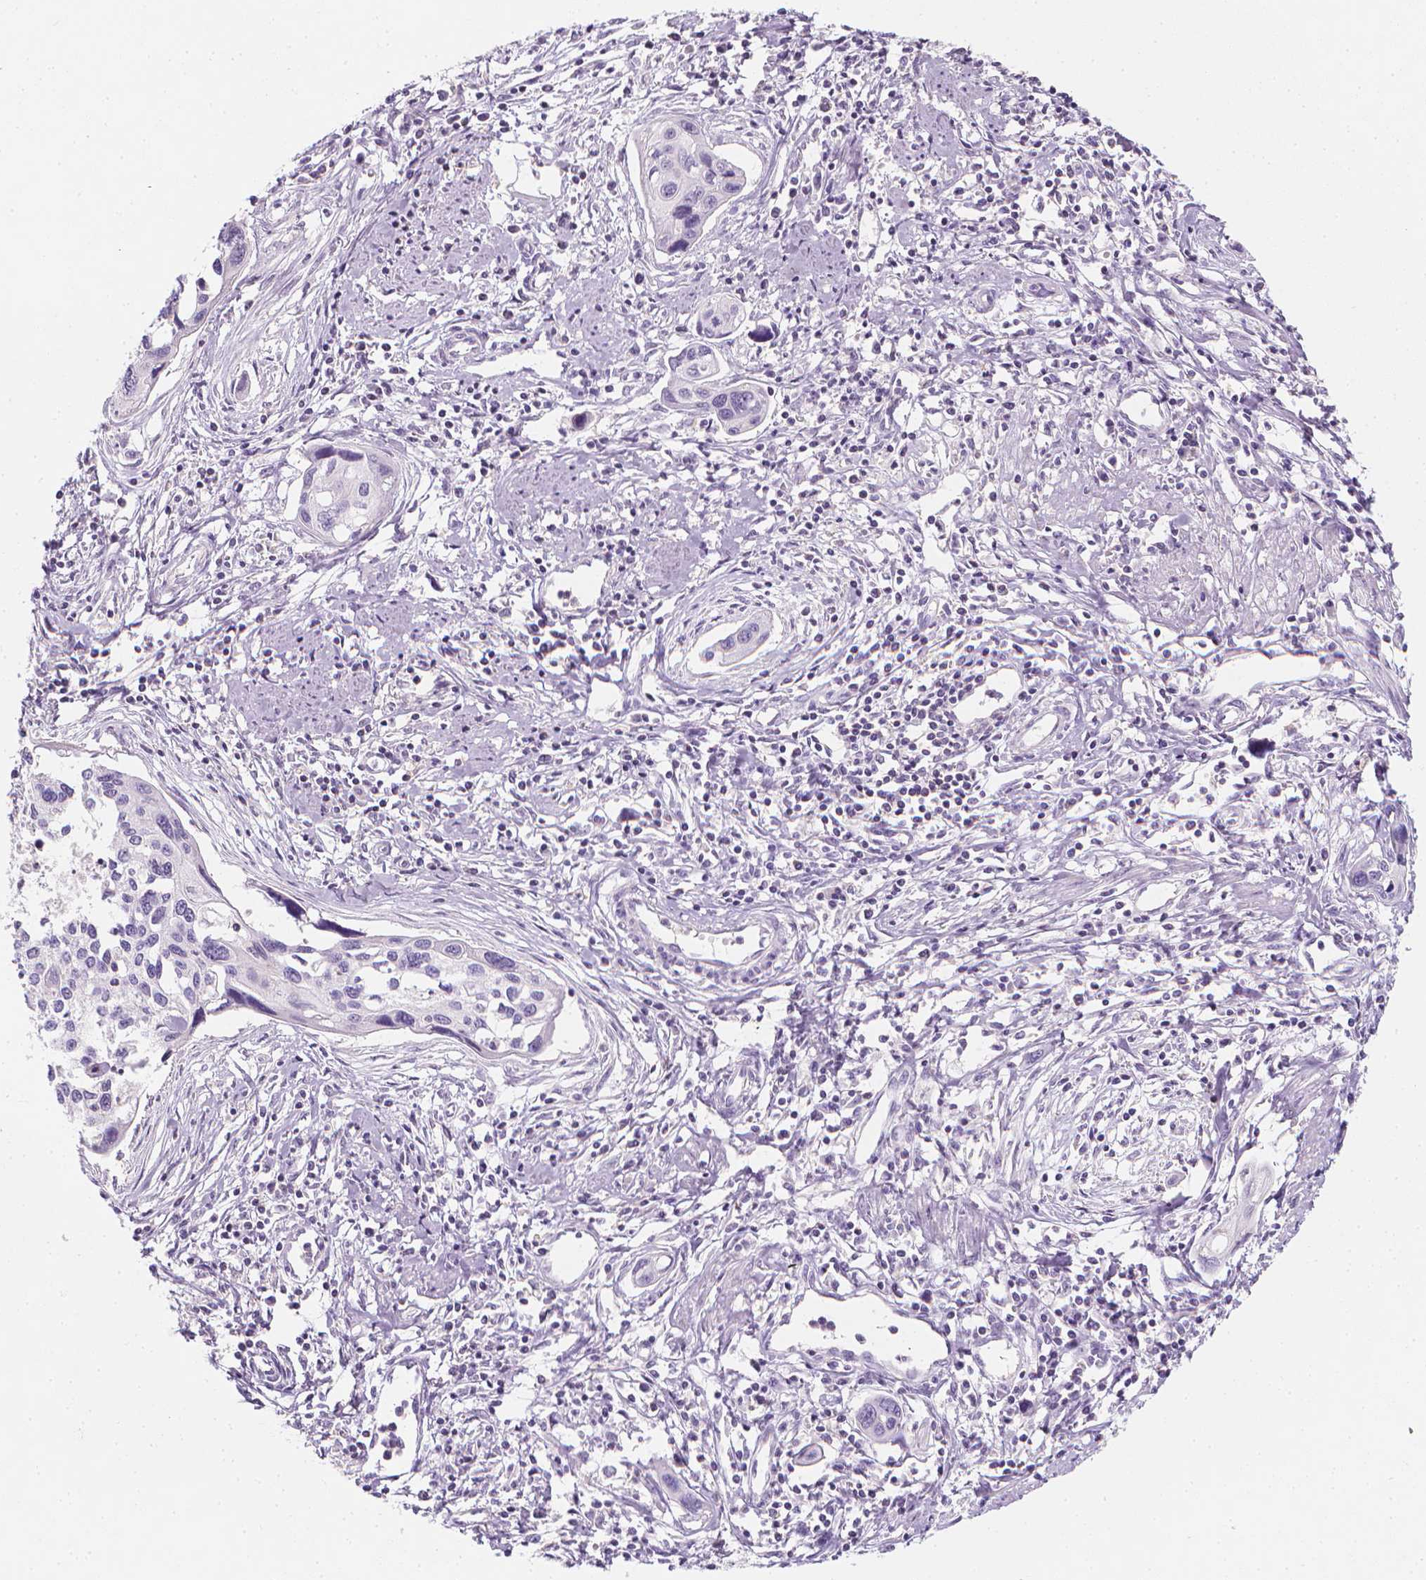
{"staining": {"intensity": "negative", "quantity": "none", "location": "none"}, "tissue": "cervical cancer", "cell_type": "Tumor cells", "image_type": "cancer", "snomed": [{"axis": "morphology", "description": "Squamous cell carcinoma, NOS"}, {"axis": "topography", "description": "Cervix"}], "caption": "There is no significant positivity in tumor cells of cervical cancer.", "gene": "DCAF8L1", "patient": {"sex": "female", "age": 31}}